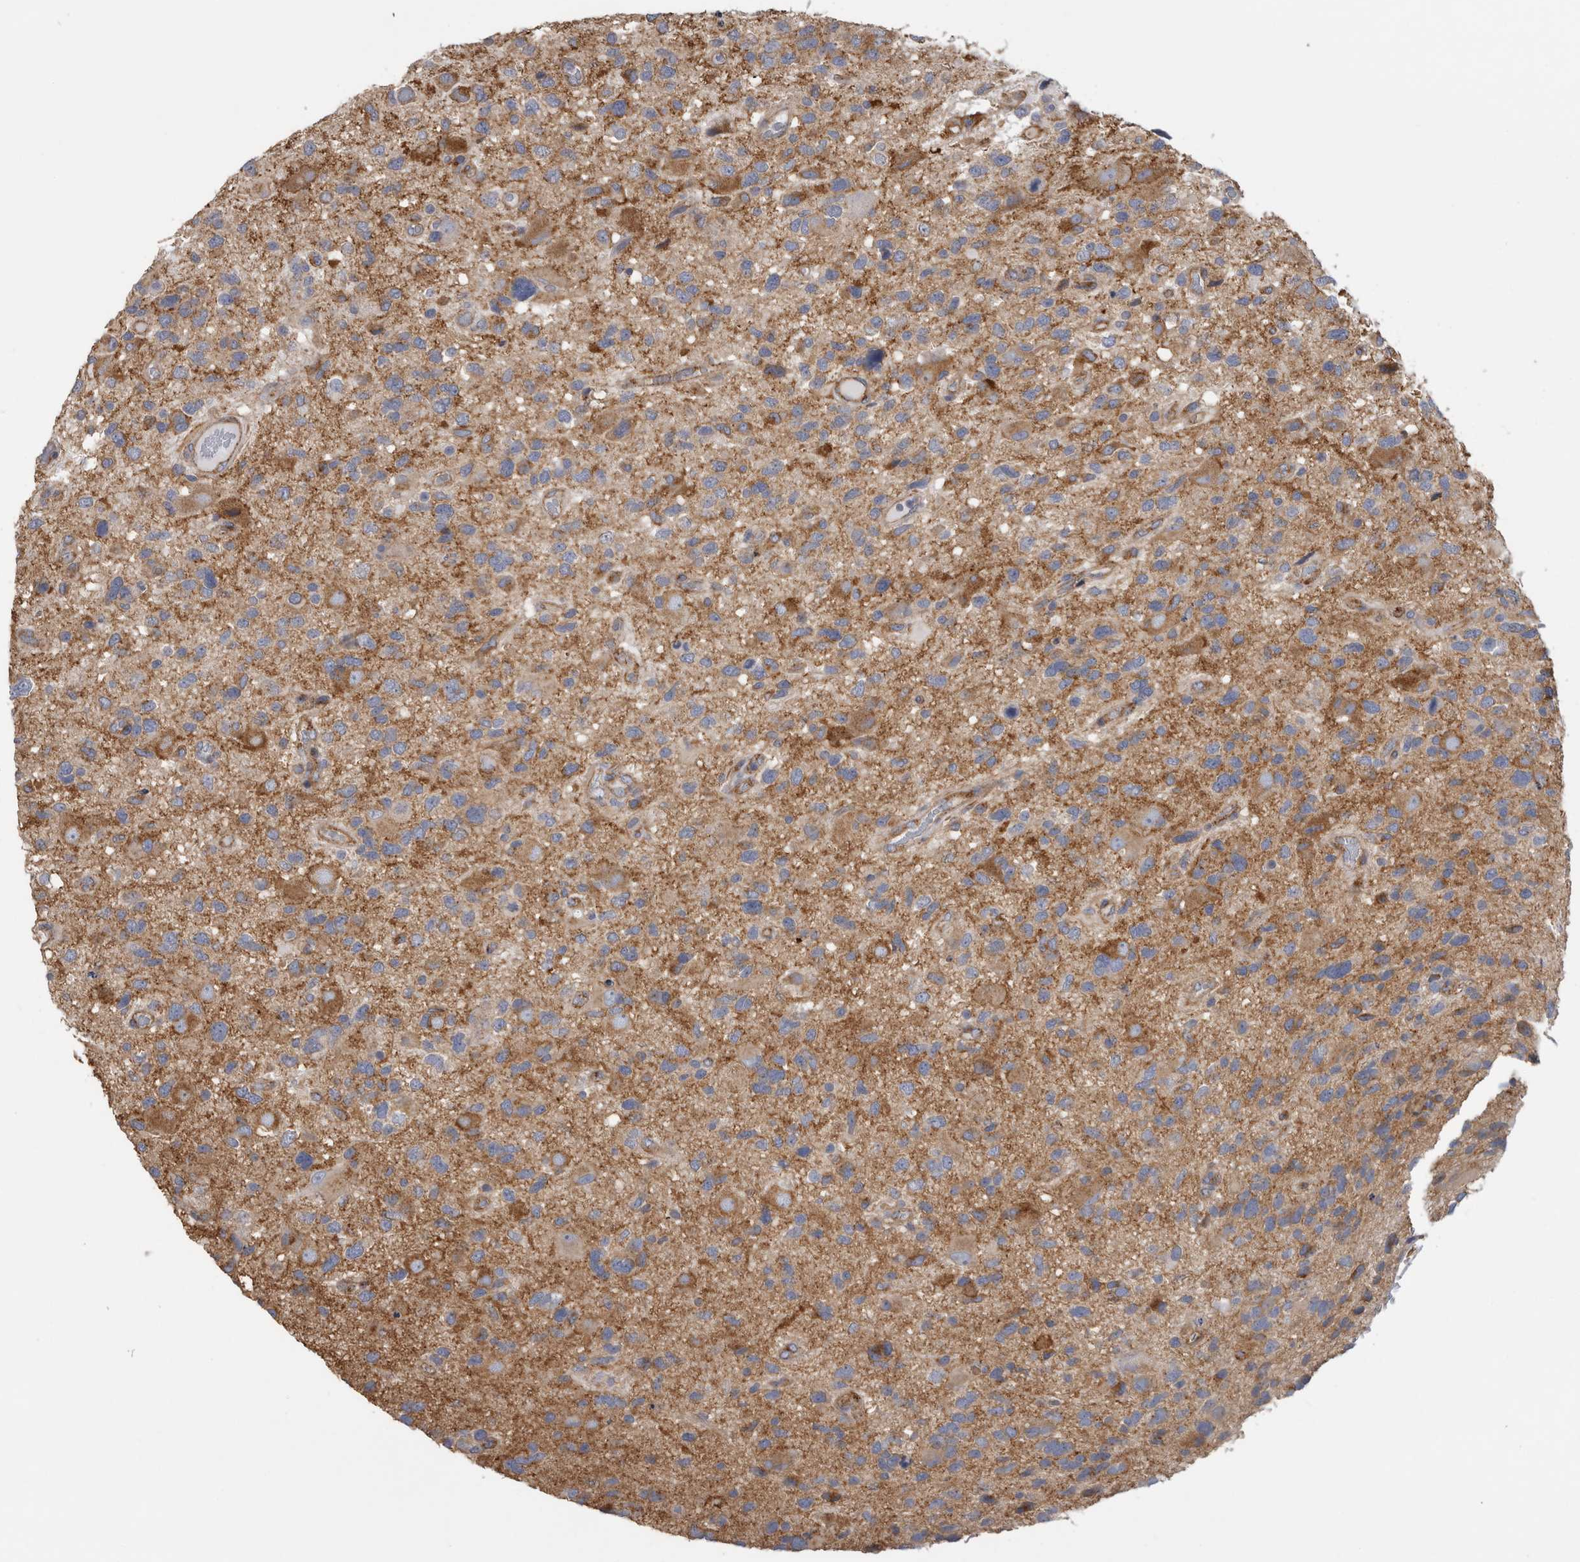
{"staining": {"intensity": "moderate", "quantity": "<25%", "location": "cytoplasmic/membranous"}, "tissue": "glioma", "cell_type": "Tumor cells", "image_type": "cancer", "snomed": [{"axis": "morphology", "description": "Glioma, malignant, High grade"}, {"axis": "topography", "description": "Brain"}], "caption": "A histopathology image of glioma stained for a protein displays moderate cytoplasmic/membranous brown staining in tumor cells. (DAB (3,3'-diaminobenzidine) IHC with brightfield microscopy, high magnification).", "gene": "ATXN3", "patient": {"sex": "male", "age": 33}}